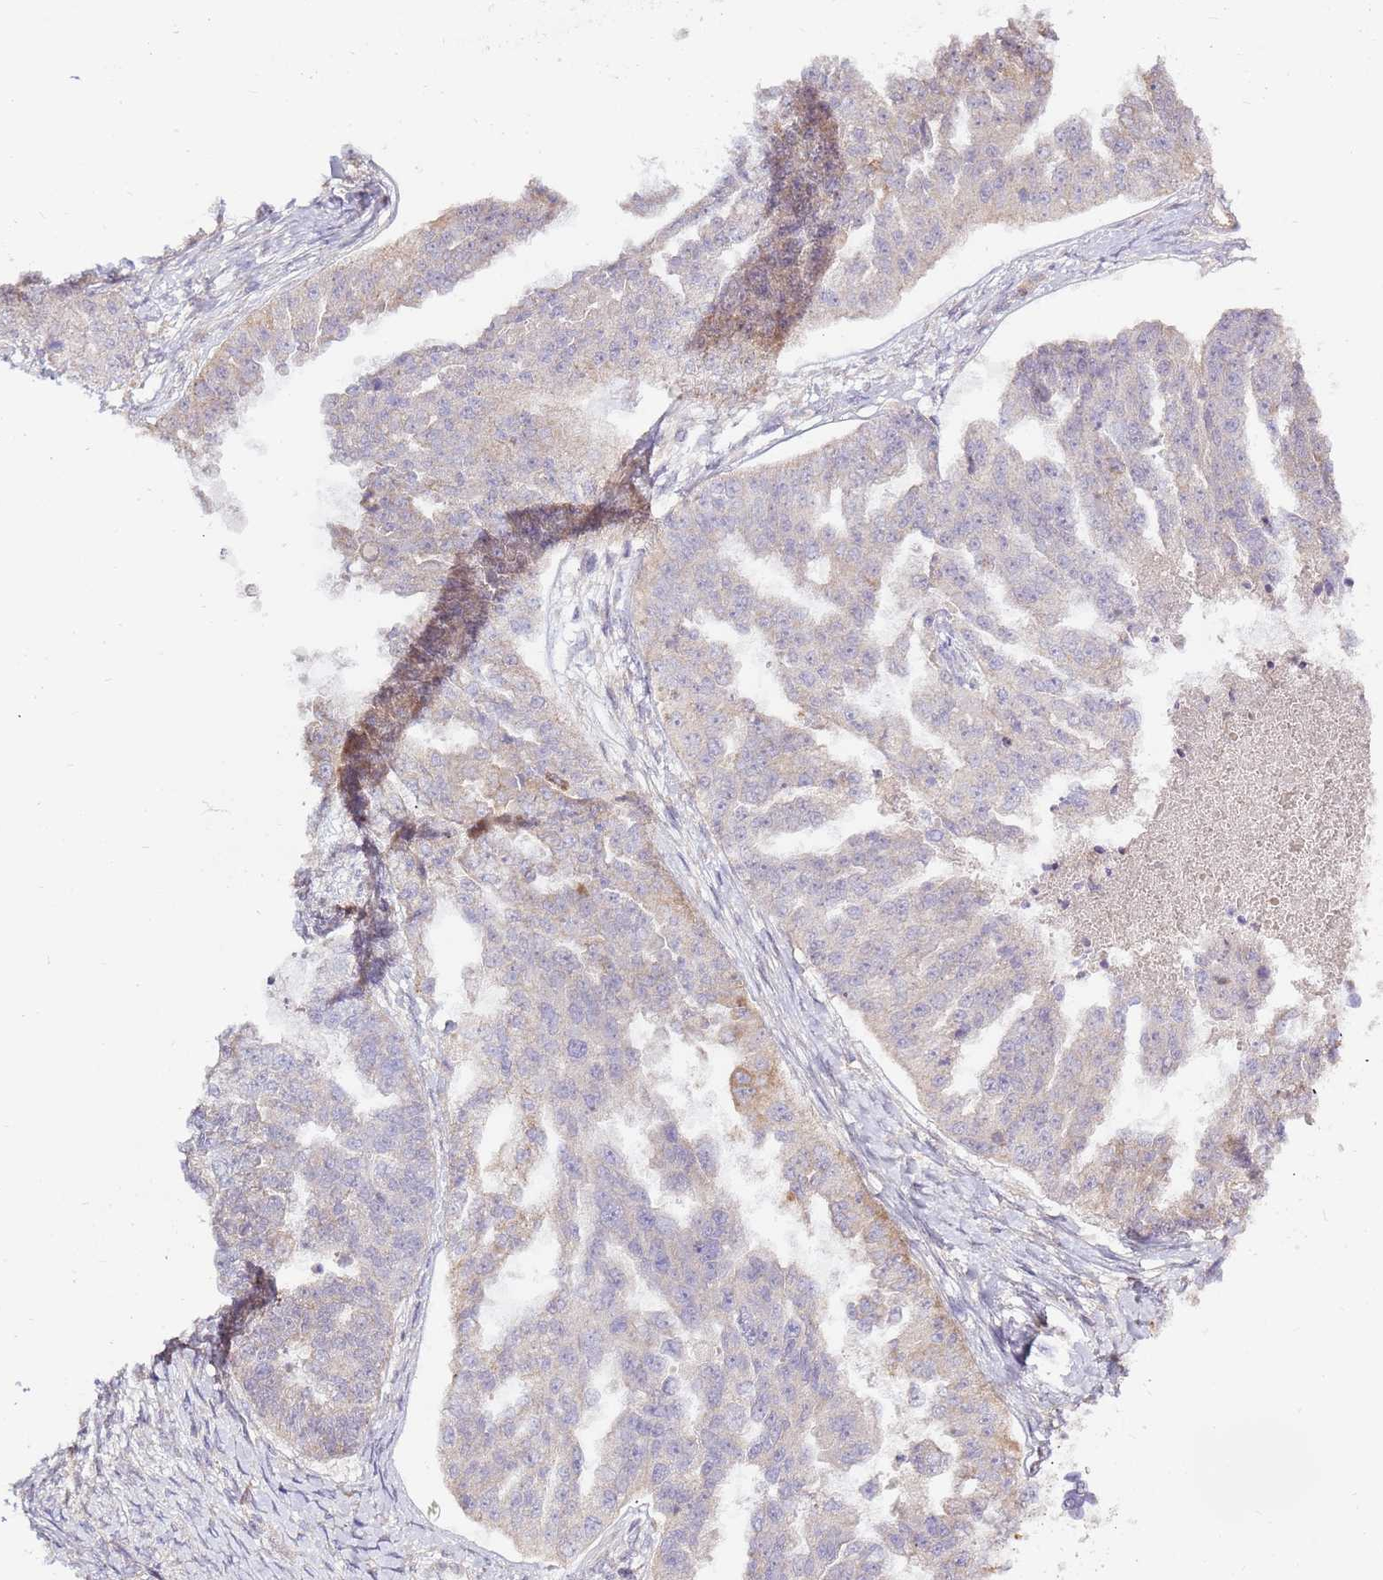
{"staining": {"intensity": "negative", "quantity": "none", "location": "none"}, "tissue": "ovarian cancer", "cell_type": "Tumor cells", "image_type": "cancer", "snomed": [{"axis": "morphology", "description": "Cystadenocarcinoma, serous, NOS"}, {"axis": "topography", "description": "Ovary"}], "caption": "Ovarian cancer (serous cystadenocarcinoma) stained for a protein using immunohistochemistry (IHC) displays no expression tumor cells.", "gene": "EVA1B", "patient": {"sex": "female", "age": 58}}